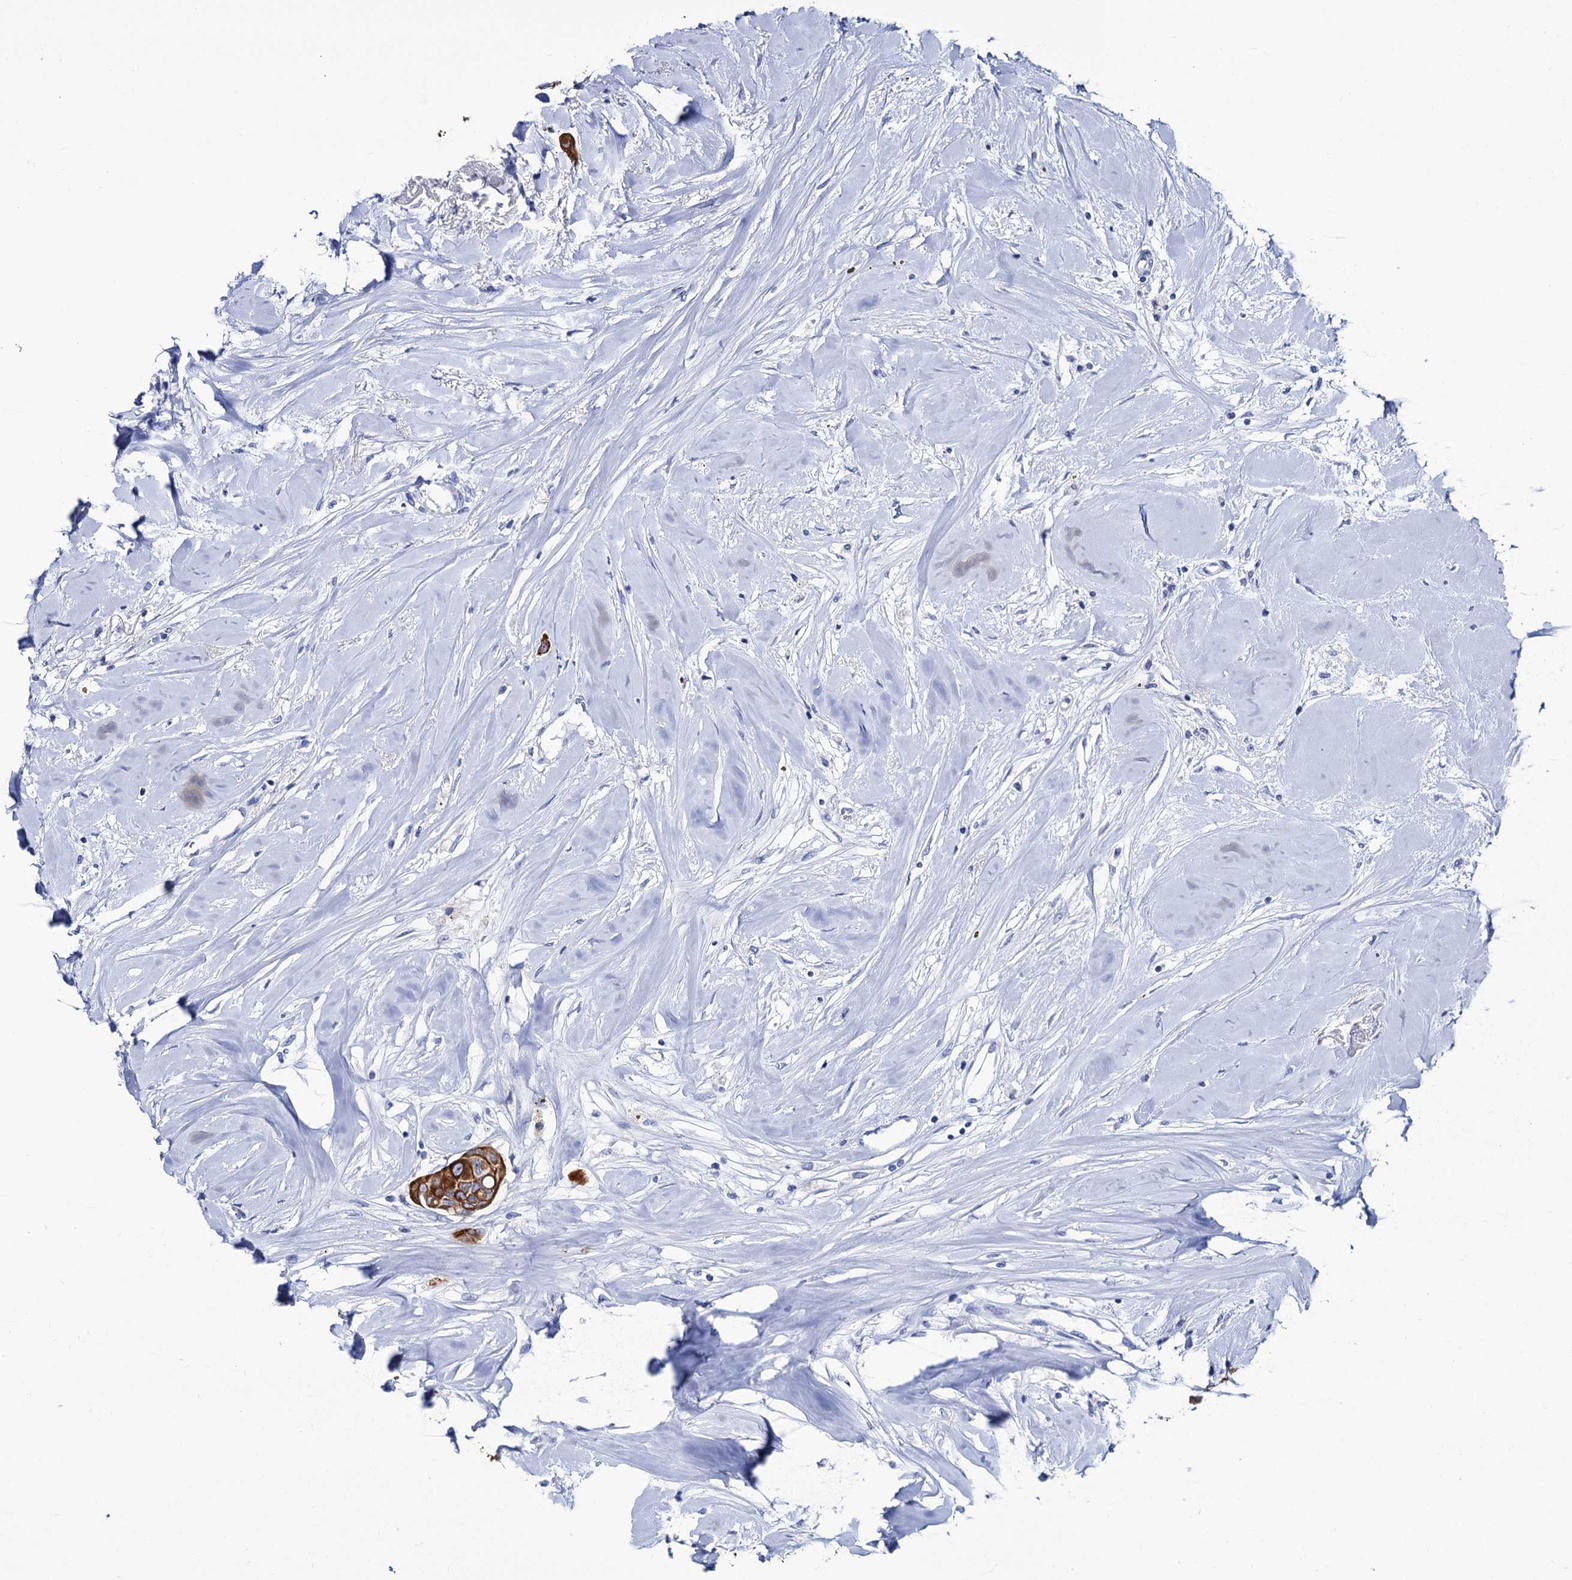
{"staining": {"intensity": "strong", "quantity": ">75%", "location": "cytoplasmic/membranous"}, "tissue": "breast cancer", "cell_type": "Tumor cells", "image_type": "cancer", "snomed": [{"axis": "morphology", "description": "Duct carcinoma"}, {"axis": "topography", "description": "Breast"}], "caption": "Brown immunohistochemical staining in breast infiltrating ductal carcinoma displays strong cytoplasmic/membranous expression in approximately >75% of tumor cells. (DAB (3,3'-diaminobenzidine) IHC with brightfield microscopy, high magnification).", "gene": "RAB3IP", "patient": {"sex": "female", "age": 80}}